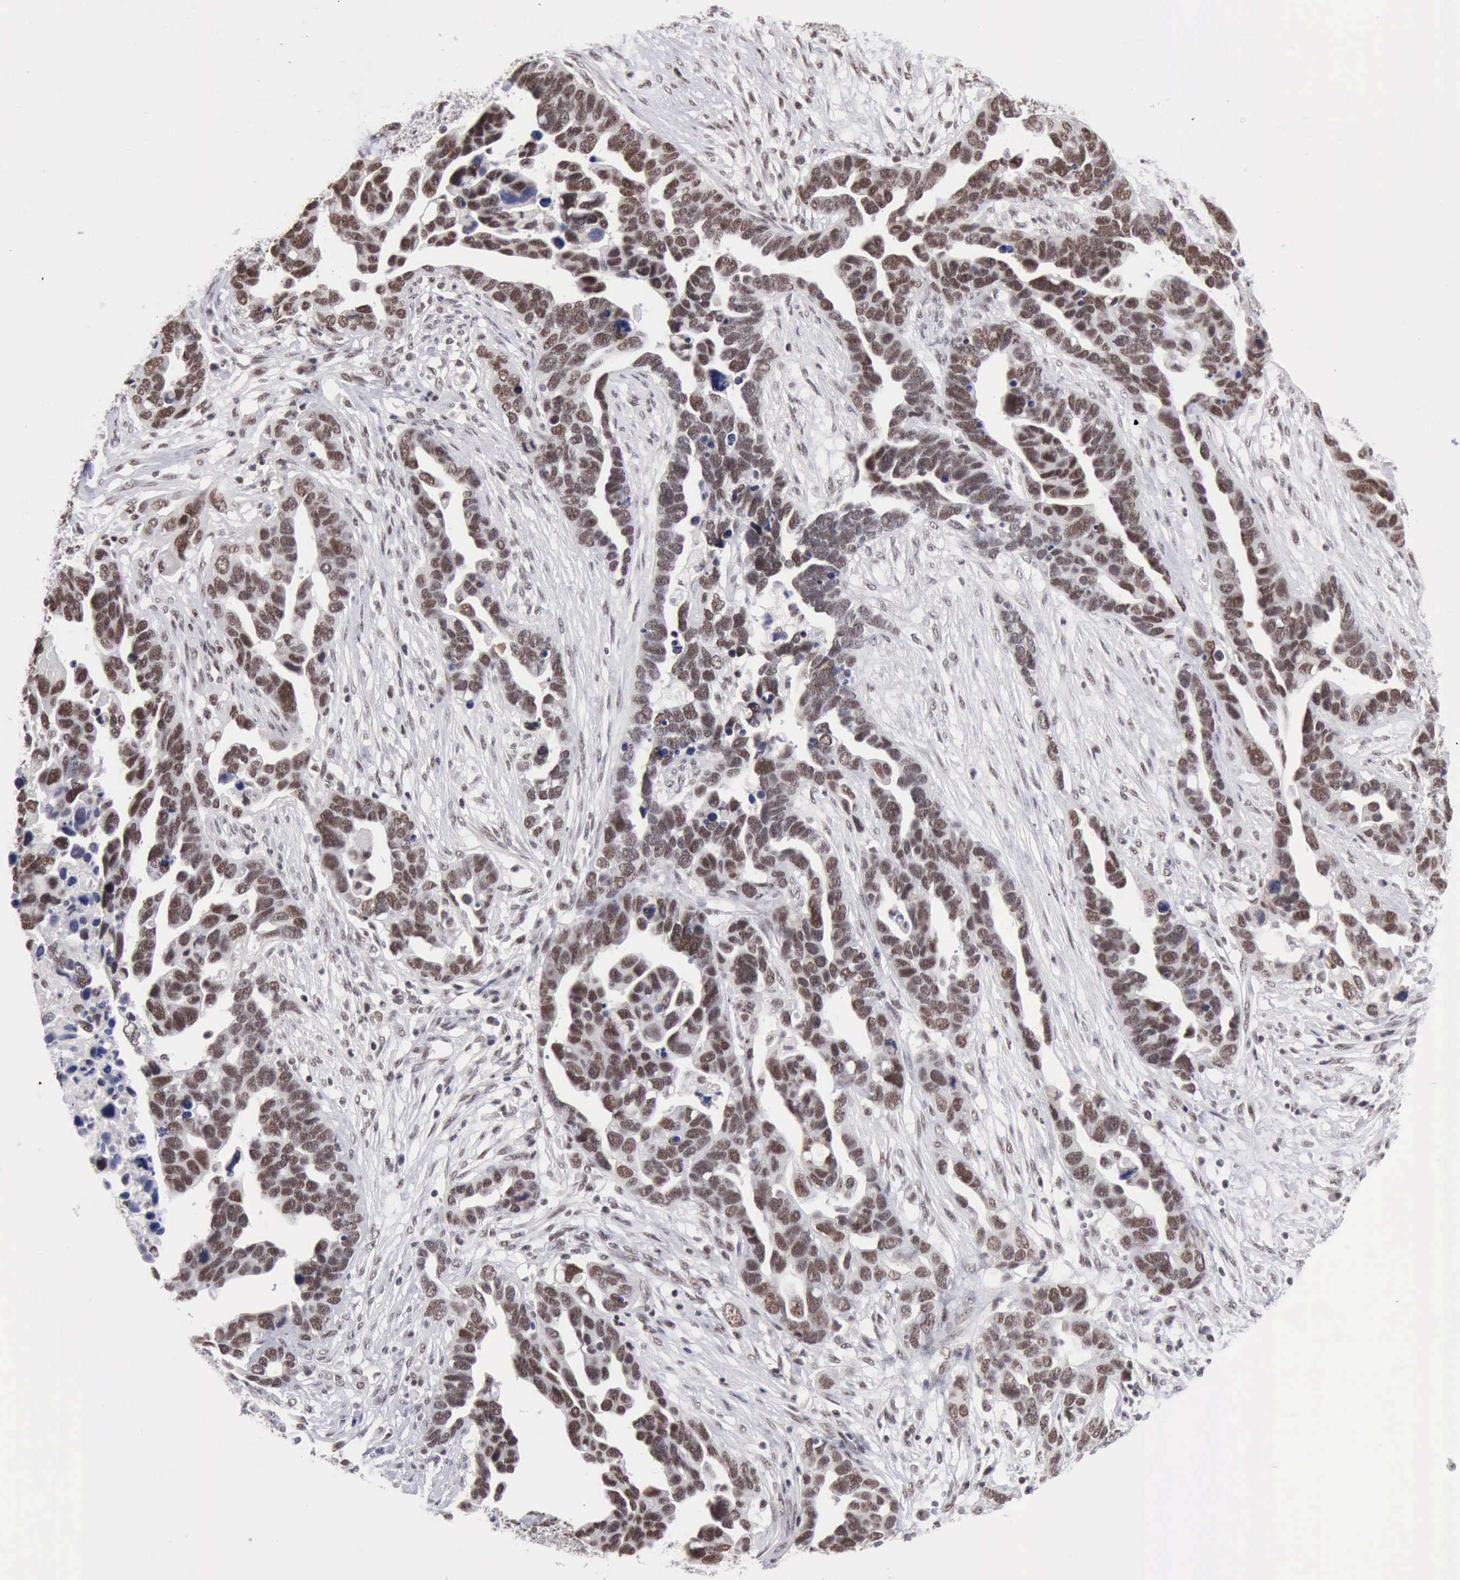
{"staining": {"intensity": "moderate", "quantity": ">75%", "location": "nuclear"}, "tissue": "ovarian cancer", "cell_type": "Tumor cells", "image_type": "cancer", "snomed": [{"axis": "morphology", "description": "Cystadenocarcinoma, serous, NOS"}, {"axis": "topography", "description": "Ovary"}], "caption": "High-power microscopy captured an immunohistochemistry histopathology image of ovarian serous cystadenocarcinoma, revealing moderate nuclear staining in approximately >75% of tumor cells.", "gene": "TAF1", "patient": {"sex": "female", "age": 54}}